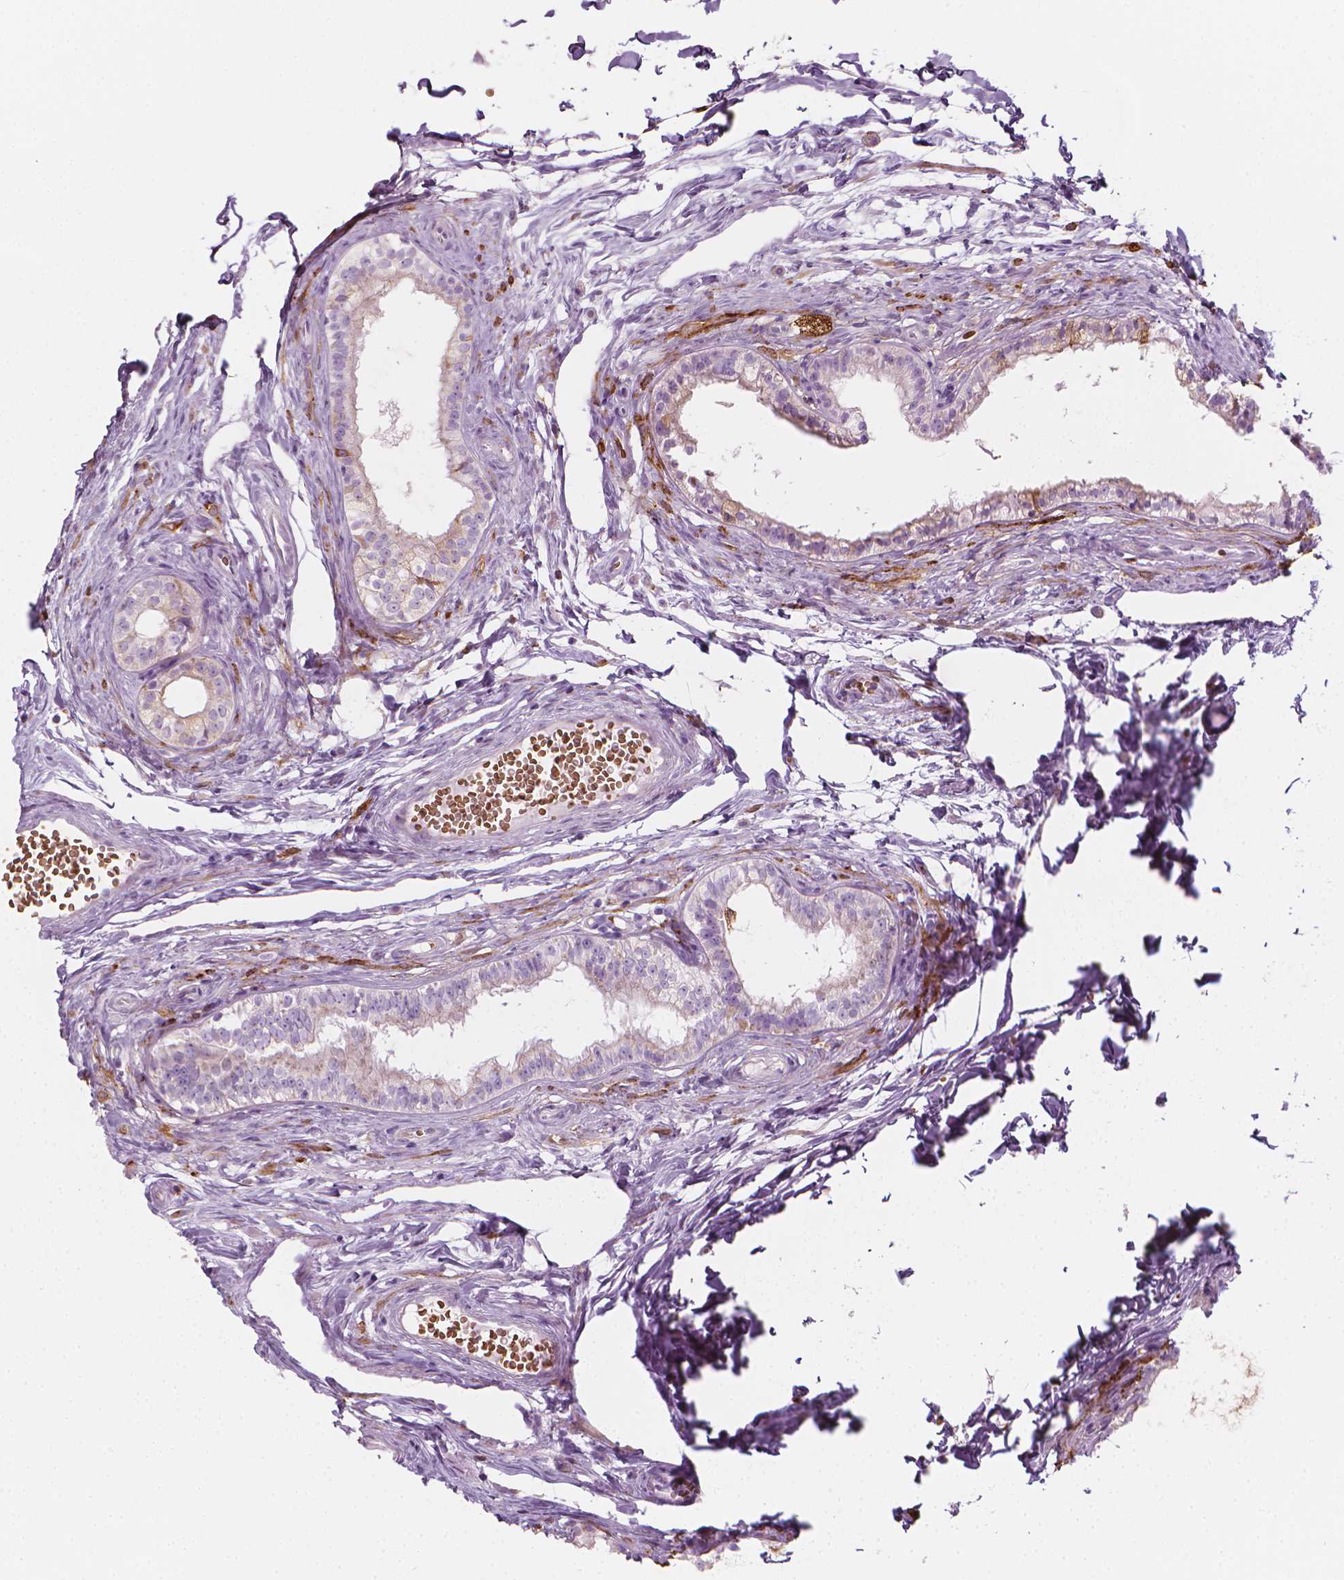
{"staining": {"intensity": "negative", "quantity": "none", "location": "none"}, "tissue": "epididymis", "cell_type": "Glandular cells", "image_type": "normal", "snomed": [{"axis": "morphology", "description": "Normal tissue, NOS"}, {"axis": "topography", "description": "Epididymis"}], "caption": "Immunohistochemistry of unremarkable epididymis shows no staining in glandular cells. (DAB IHC visualized using brightfield microscopy, high magnification).", "gene": "CES1", "patient": {"sex": "male", "age": 45}}